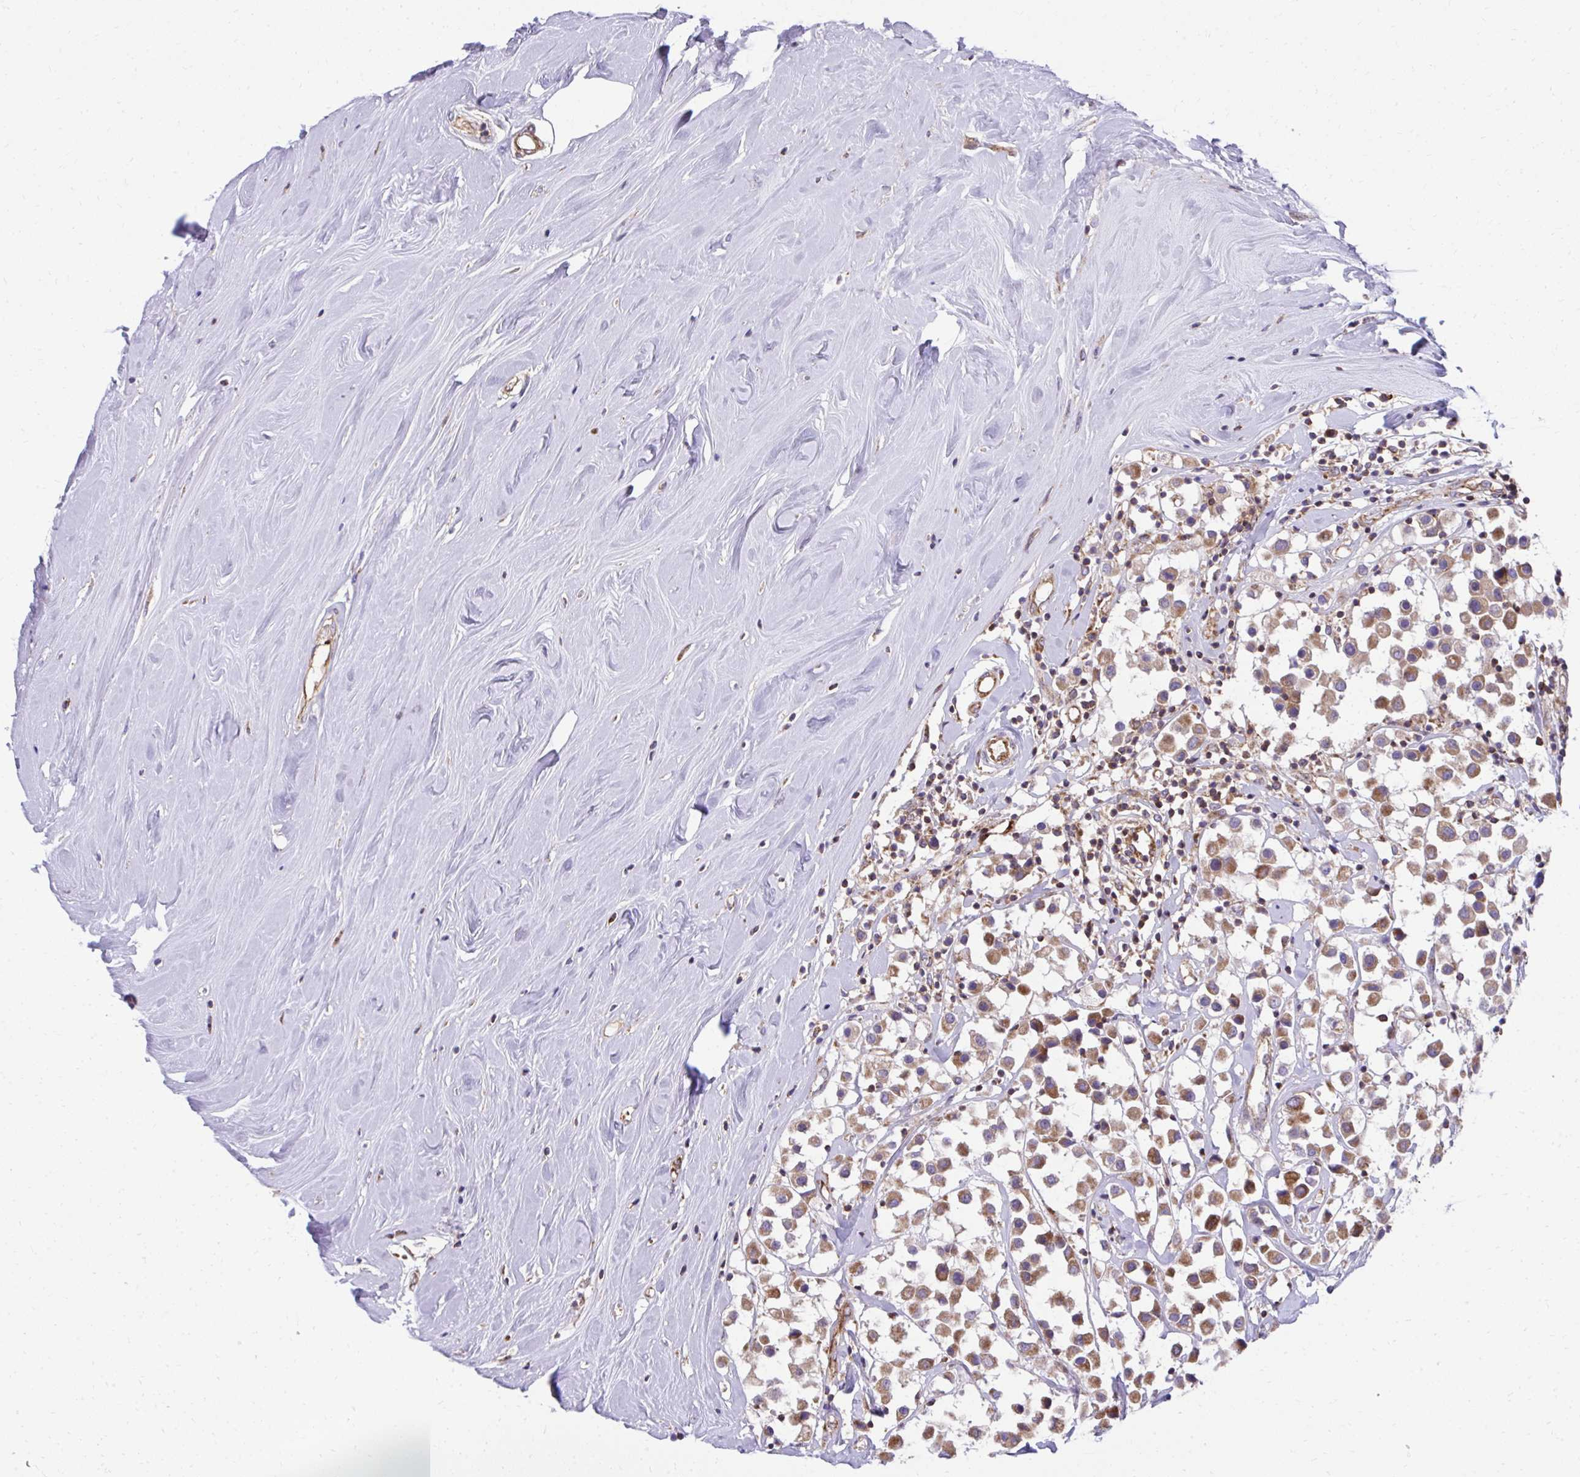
{"staining": {"intensity": "moderate", "quantity": ">75%", "location": "cytoplasmic/membranous"}, "tissue": "breast cancer", "cell_type": "Tumor cells", "image_type": "cancer", "snomed": [{"axis": "morphology", "description": "Duct carcinoma"}, {"axis": "topography", "description": "Breast"}], "caption": "Moderate cytoplasmic/membranous expression for a protein is appreciated in approximately >75% of tumor cells of breast cancer using IHC.", "gene": "NMNAT3", "patient": {"sex": "female", "age": 61}}